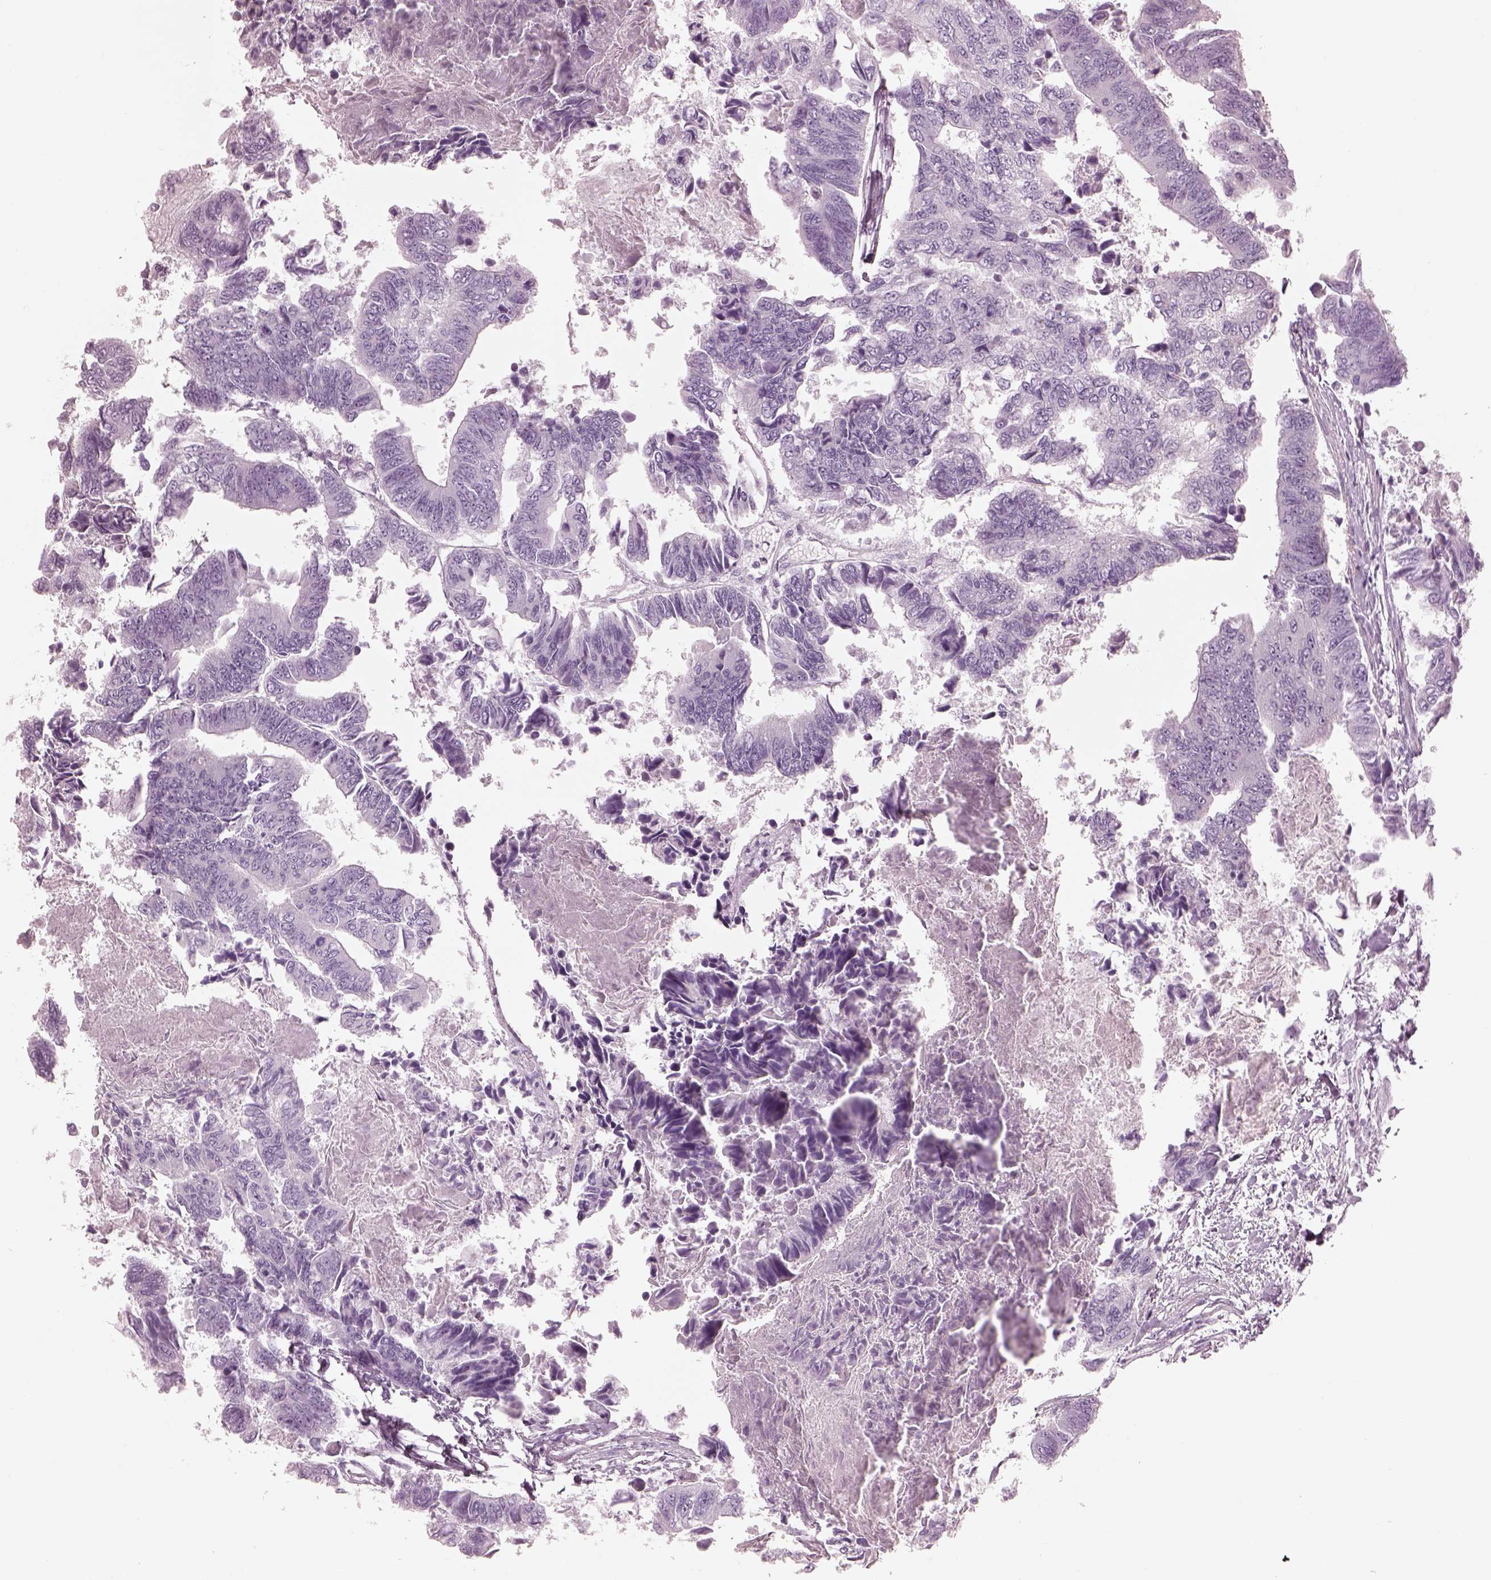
{"staining": {"intensity": "negative", "quantity": "none", "location": "none"}, "tissue": "colorectal cancer", "cell_type": "Tumor cells", "image_type": "cancer", "snomed": [{"axis": "morphology", "description": "Adenocarcinoma, NOS"}, {"axis": "topography", "description": "Colon"}], "caption": "The image shows no staining of tumor cells in colorectal cancer (adenocarcinoma).", "gene": "RSPH9", "patient": {"sex": "female", "age": 65}}